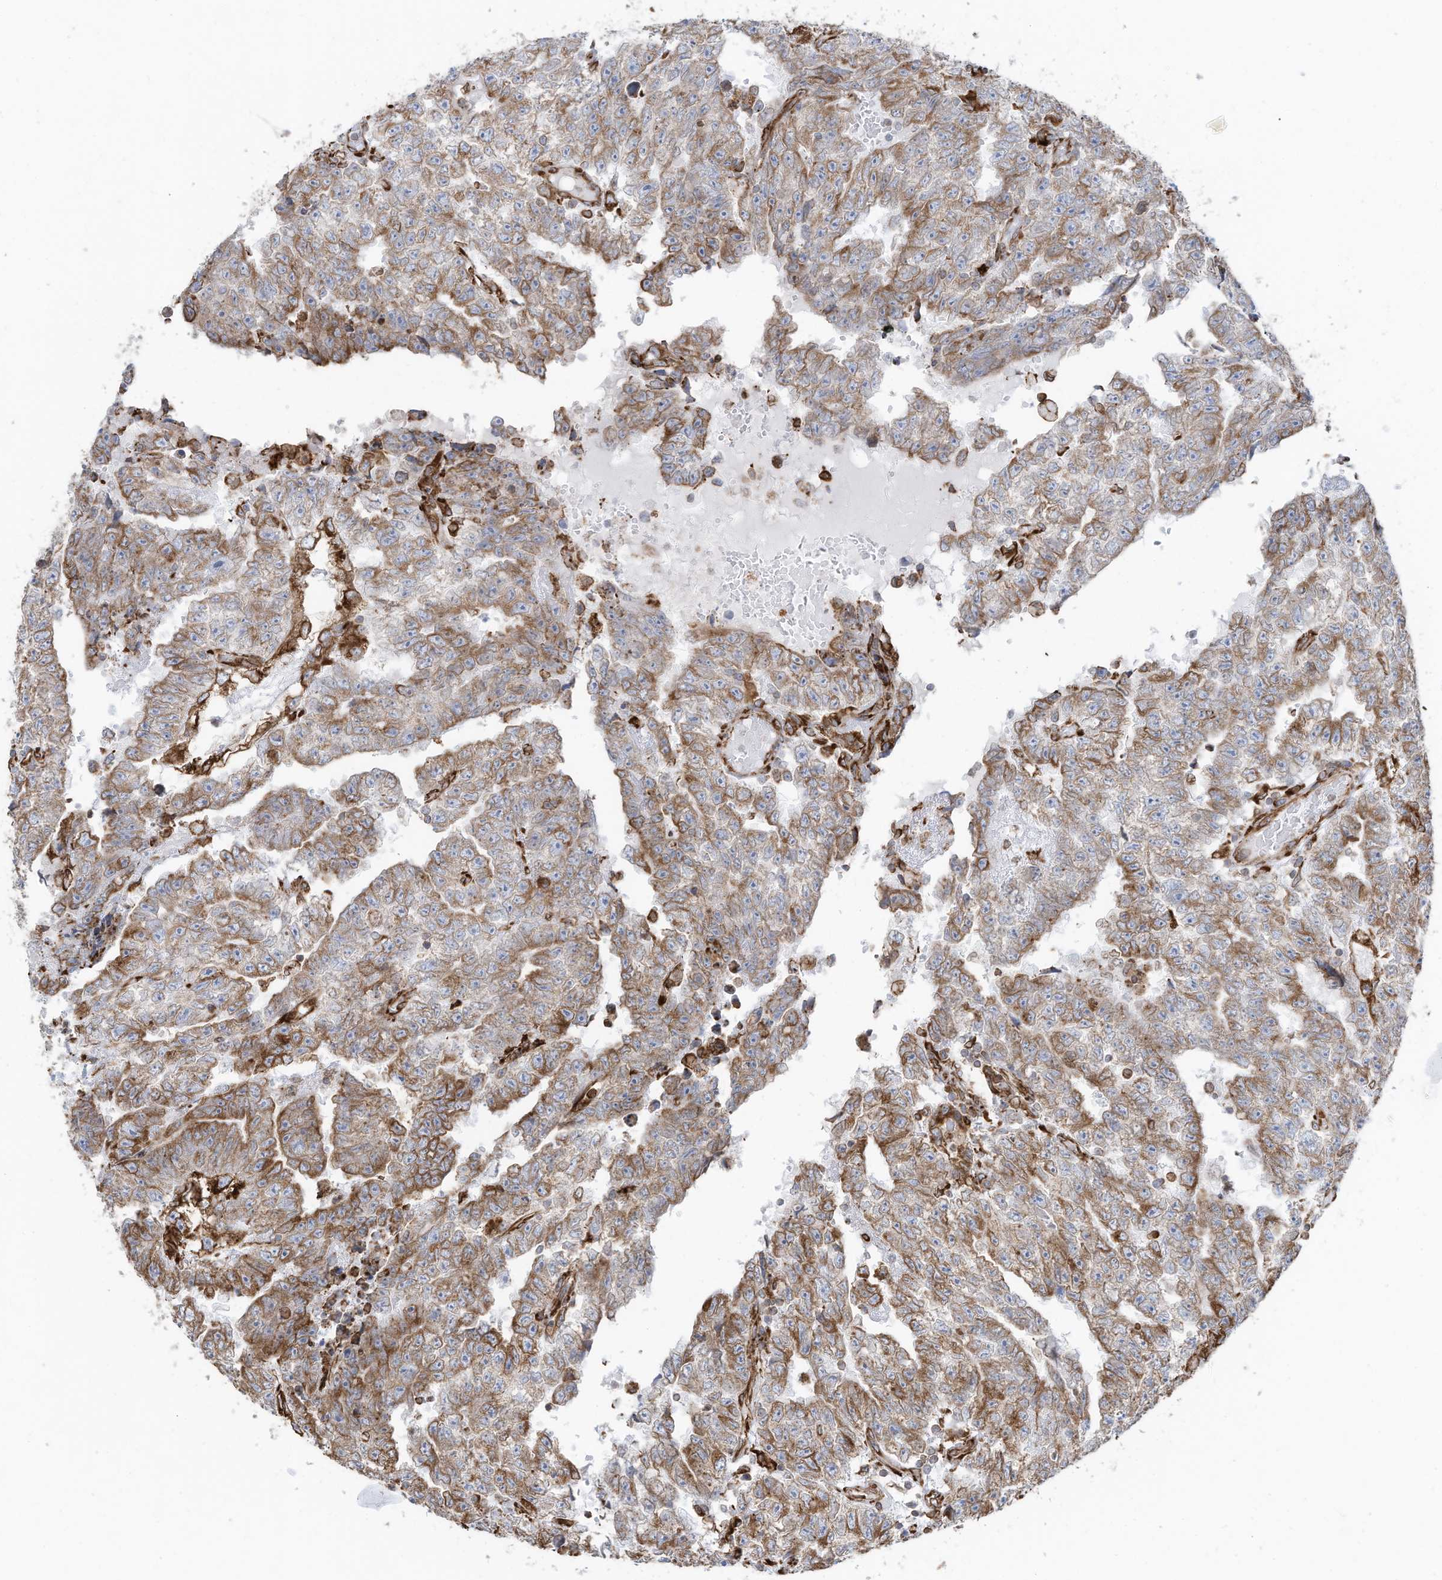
{"staining": {"intensity": "moderate", "quantity": ">75%", "location": "cytoplasmic/membranous"}, "tissue": "testis cancer", "cell_type": "Tumor cells", "image_type": "cancer", "snomed": [{"axis": "morphology", "description": "Carcinoma, Embryonal, NOS"}, {"axis": "topography", "description": "Testis"}], "caption": "Tumor cells show moderate cytoplasmic/membranous positivity in approximately >75% of cells in embryonal carcinoma (testis).", "gene": "ZNF354C", "patient": {"sex": "male", "age": 25}}